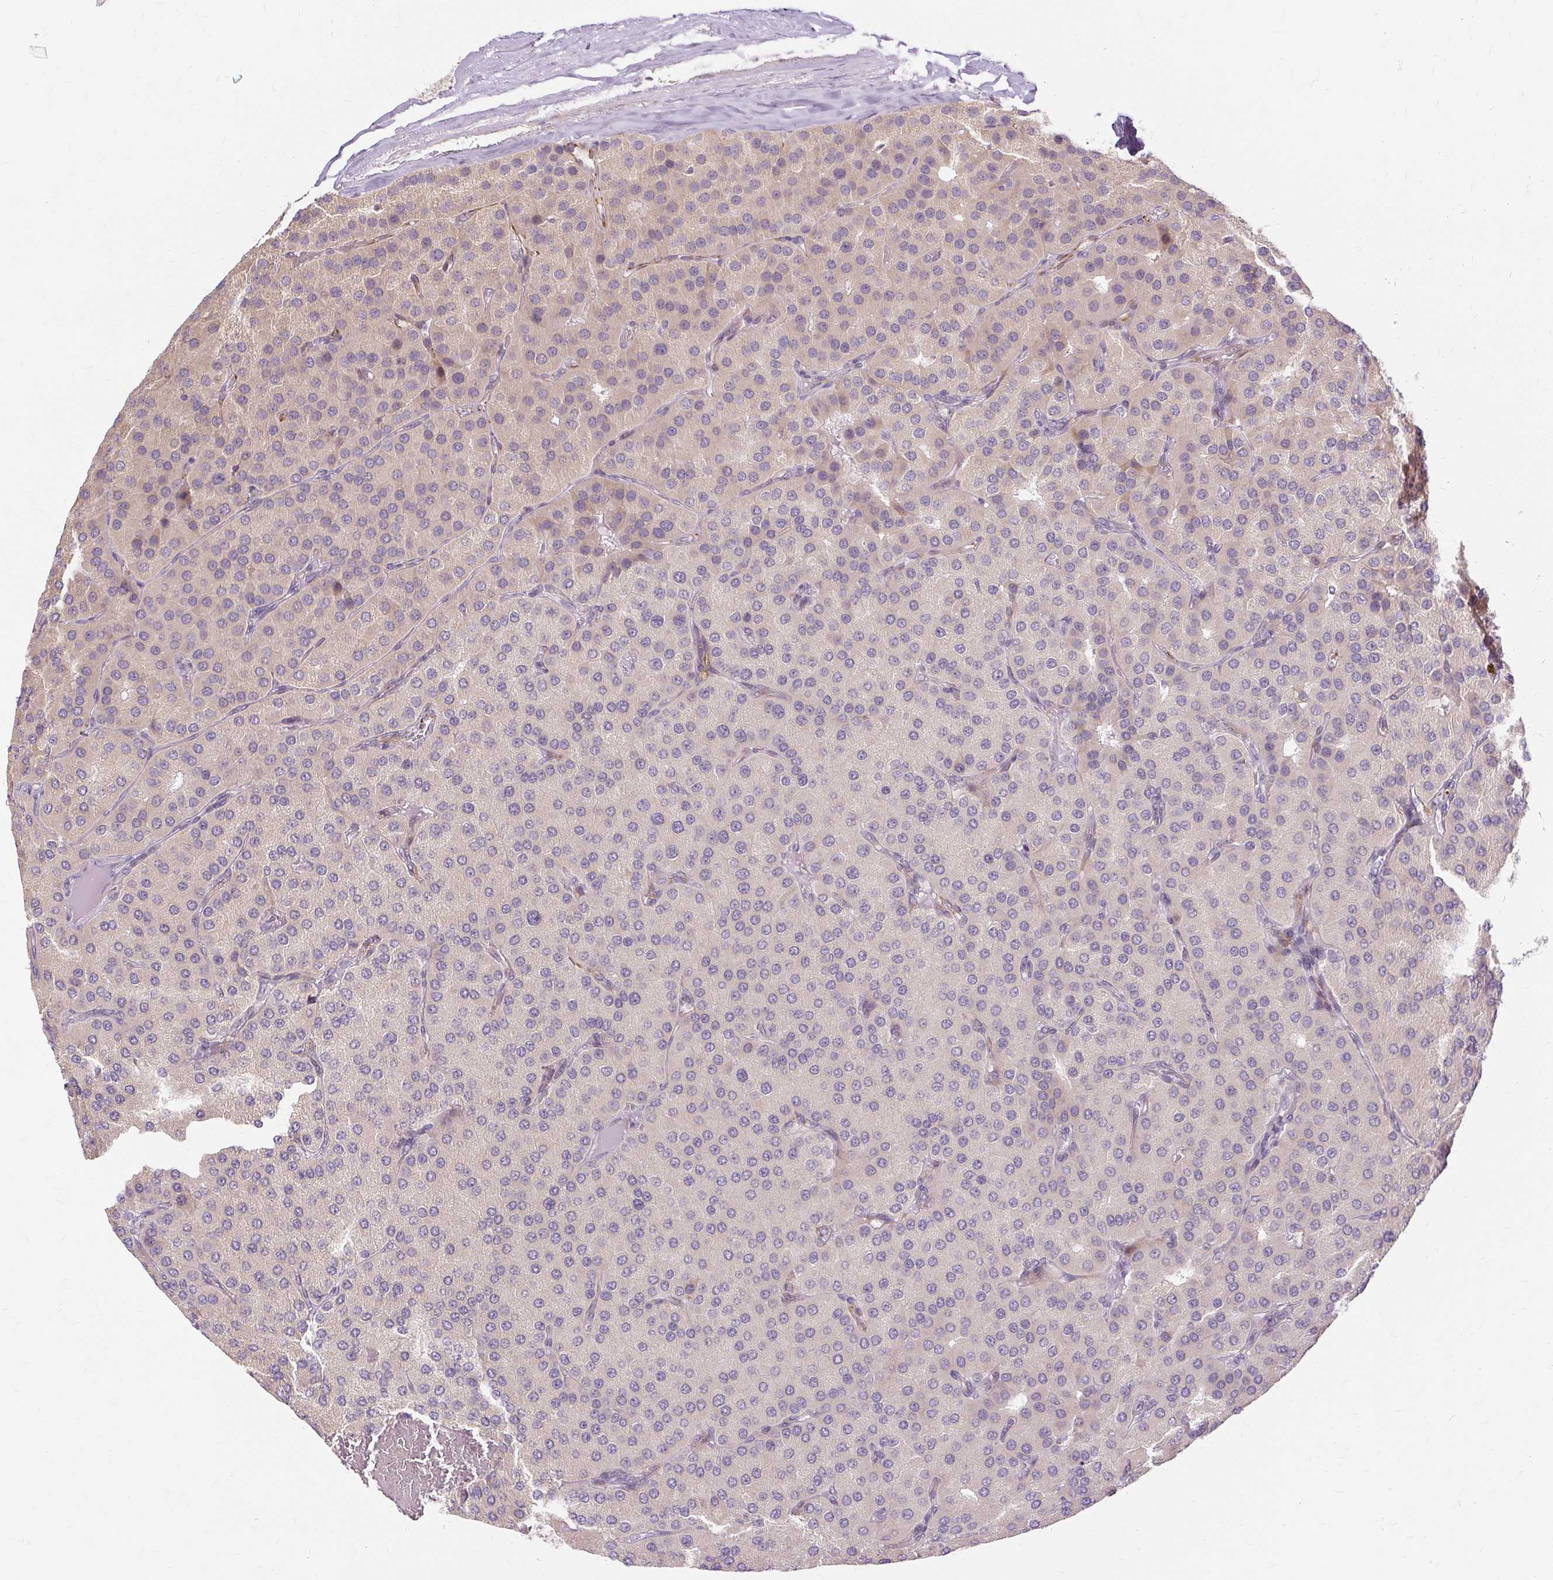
{"staining": {"intensity": "negative", "quantity": "none", "location": "none"}, "tissue": "parathyroid gland", "cell_type": "Glandular cells", "image_type": "normal", "snomed": [{"axis": "morphology", "description": "Normal tissue, NOS"}, {"axis": "morphology", "description": "Adenoma, NOS"}, {"axis": "topography", "description": "Parathyroid gland"}], "caption": "This photomicrograph is of normal parathyroid gland stained with immunohistochemistry (IHC) to label a protein in brown with the nuclei are counter-stained blue. There is no positivity in glandular cells.", "gene": "MMACHC", "patient": {"sex": "female", "age": 86}}